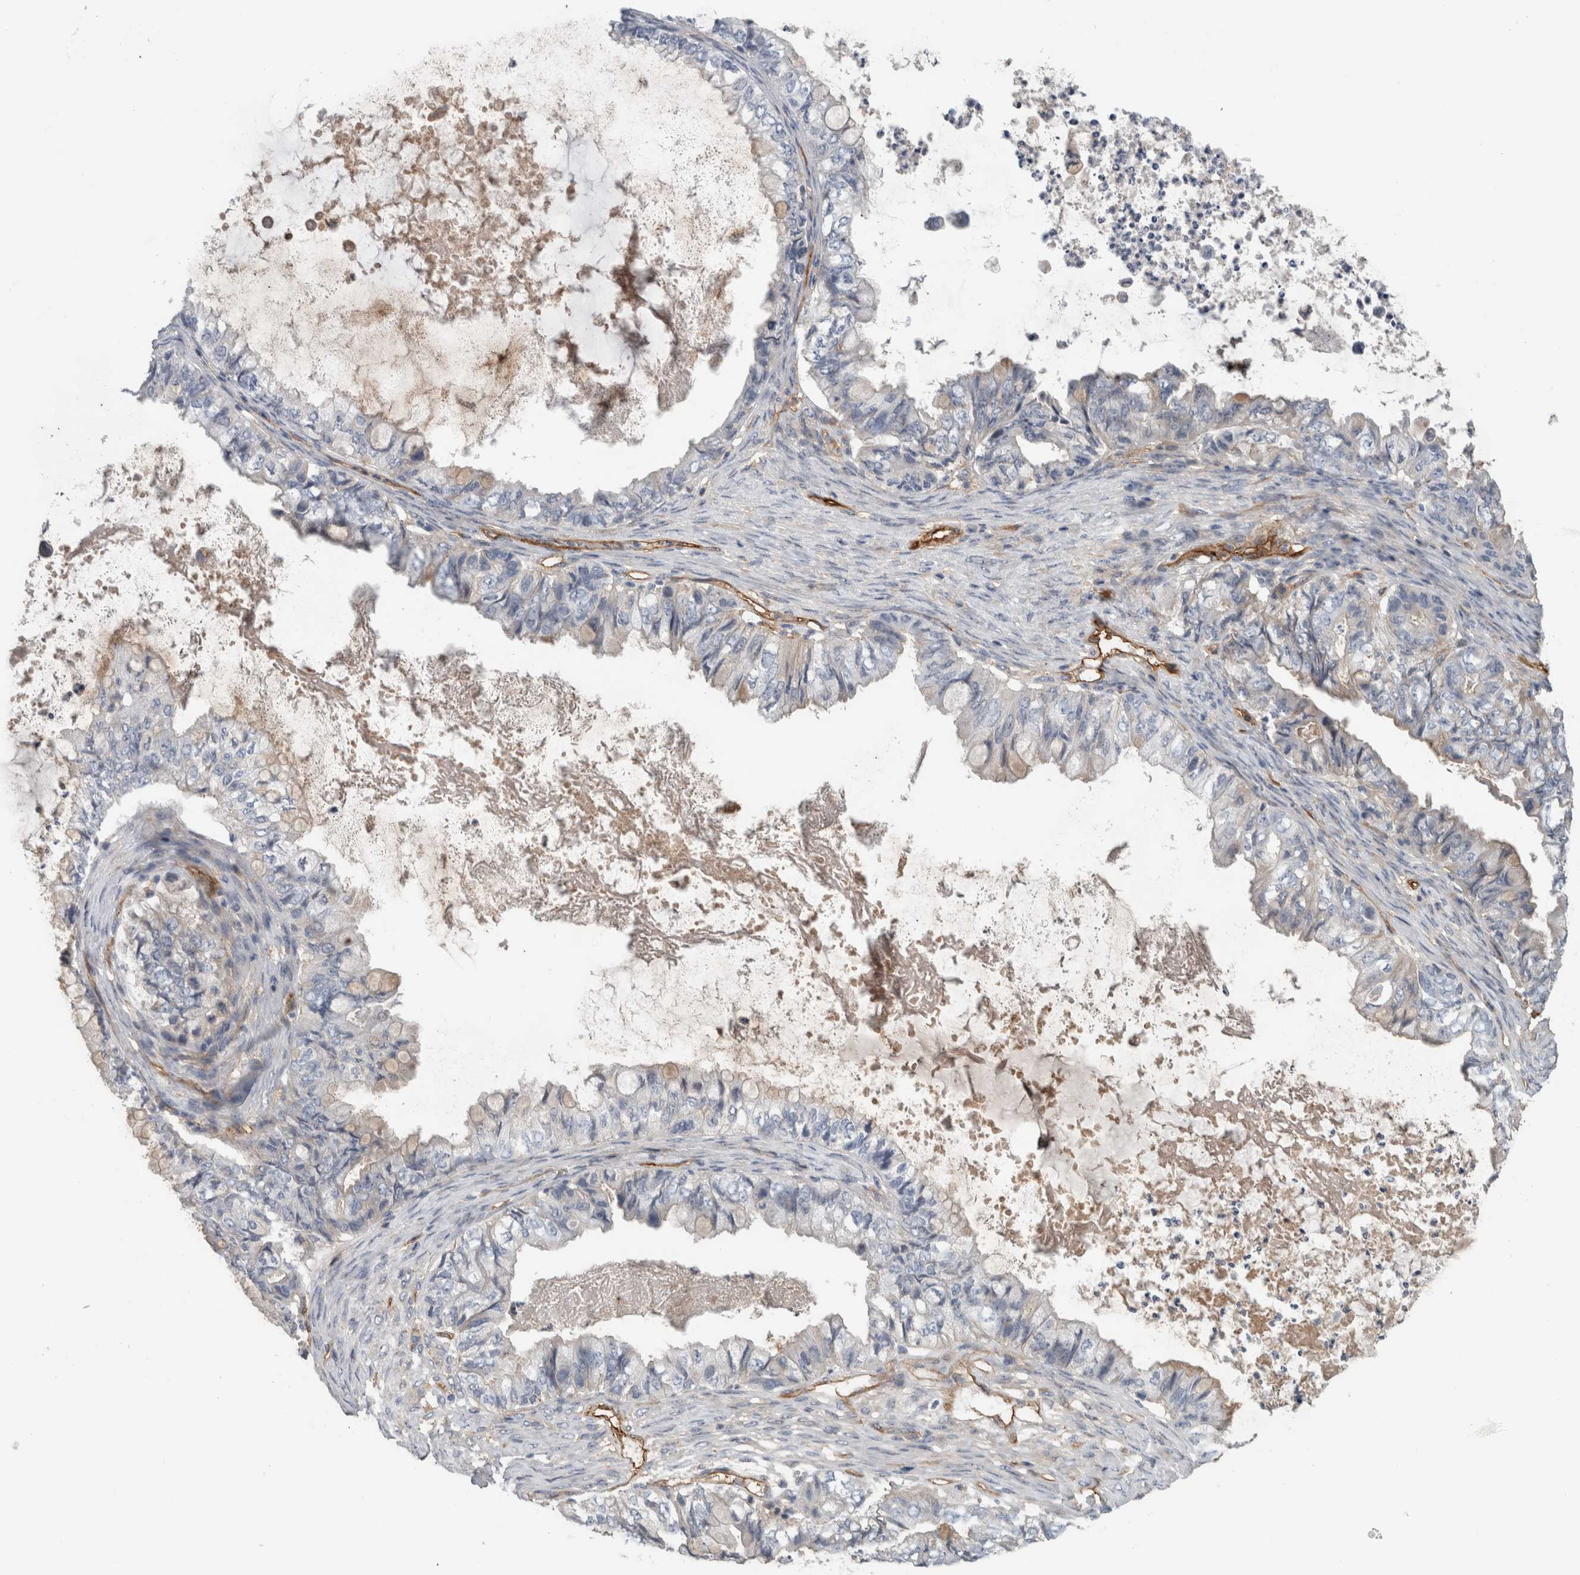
{"staining": {"intensity": "negative", "quantity": "none", "location": "none"}, "tissue": "ovarian cancer", "cell_type": "Tumor cells", "image_type": "cancer", "snomed": [{"axis": "morphology", "description": "Cystadenocarcinoma, mucinous, NOS"}, {"axis": "topography", "description": "Ovary"}], "caption": "A histopathology image of human ovarian mucinous cystadenocarcinoma is negative for staining in tumor cells.", "gene": "CD59", "patient": {"sex": "female", "age": 80}}